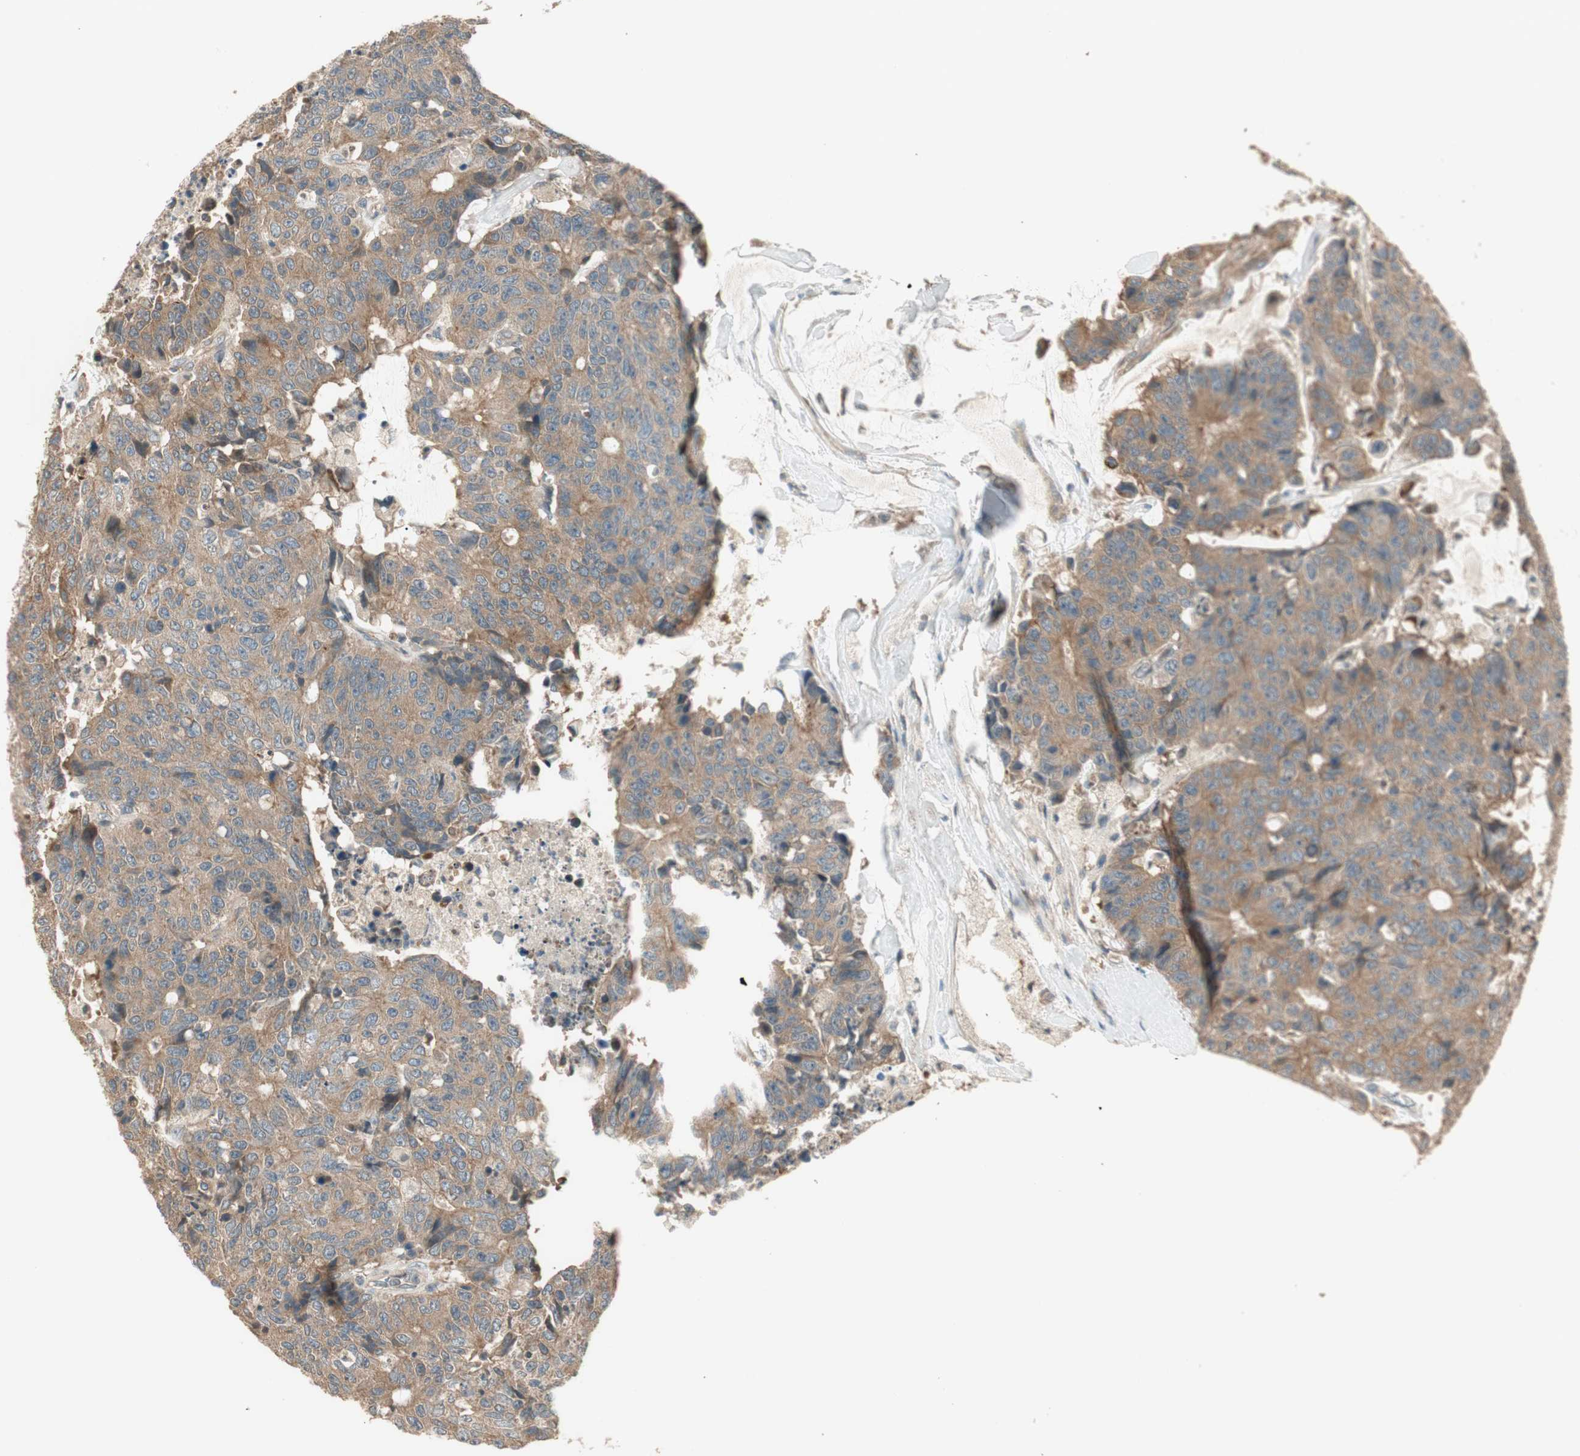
{"staining": {"intensity": "moderate", "quantity": ">75%", "location": "cytoplasmic/membranous"}, "tissue": "colorectal cancer", "cell_type": "Tumor cells", "image_type": "cancer", "snomed": [{"axis": "morphology", "description": "Adenocarcinoma, NOS"}, {"axis": "topography", "description": "Colon"}], "caption": "IHC of colorectal cancer demonstrates medium levels of moderate cytoplasmic/membranous expression in about >75% of tumor cells.", "gene": "PFDN5", "patient": {"sex": "female", "age": 86}}